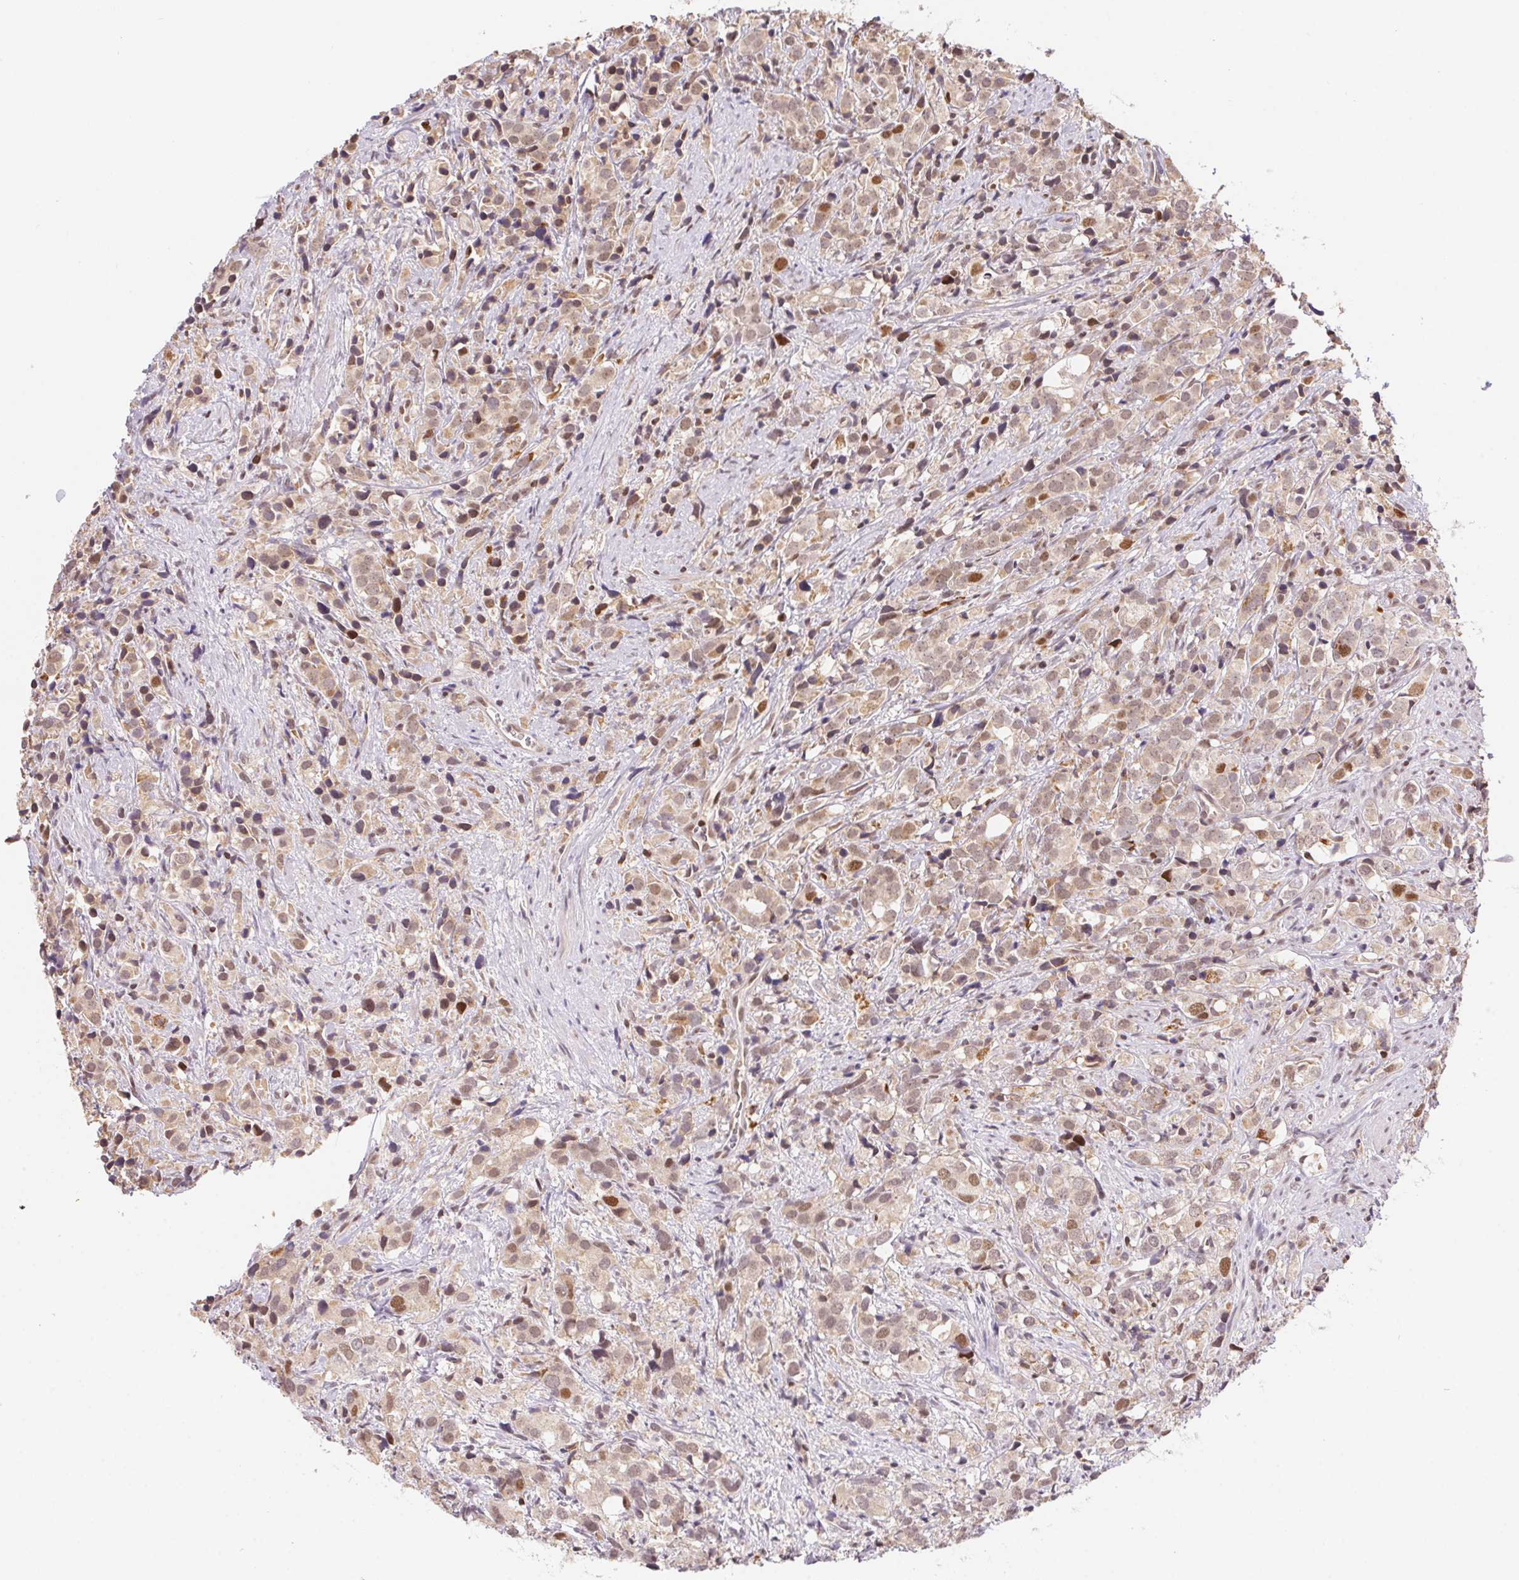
{"staining": {"intensity": "moderate", "quantity": ">75%", "location": "nuclear"}, "tissue": "prostate cancer", "cell_type": "Tumor cells", "image_type": "cancer", "snomed": [{"axis": "morphology", "description": "Adenocarcinoma, High grade"}, {"axis": "topography", "description": "Prostate"}], "caption": "About >75% of tumor cells in prostate cancer display moderate nuclear protein expression as visualized by brown immunohistochemical staining.", "gene": "POLD3", "patient": {"sex": "male", "age": 86}}